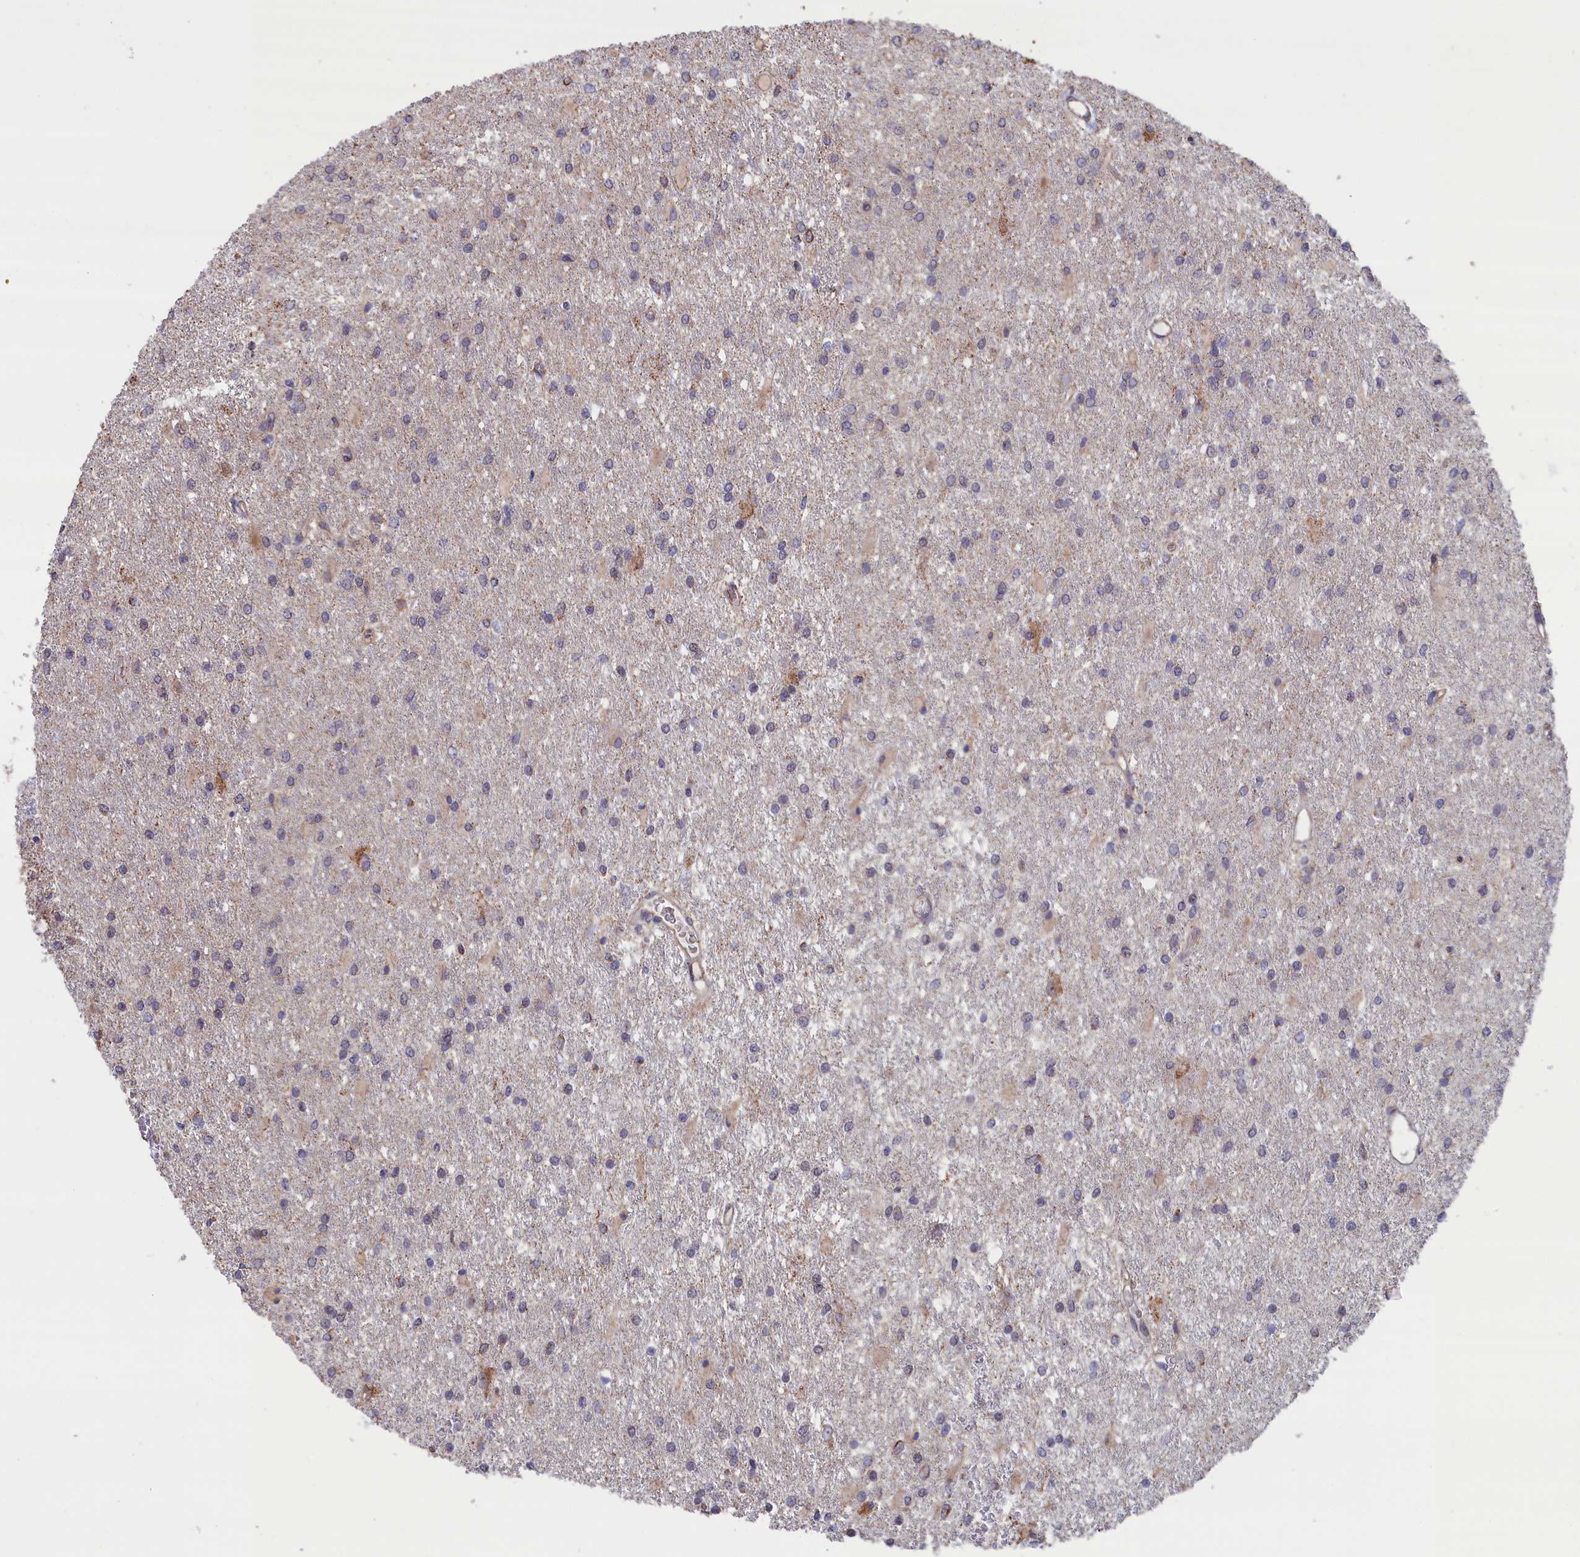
{"staining": {"intensity": "negative", "quantity": "none", "location": "none"}, "tissue": "glioma", "cell_type": "Tumor cells", "image_type": "cancer", "snomed": [{"axis": "morphology", "description": "Glioma, malignant, High grade"}, {"axis": "topography", "description": "Brain"}], "caption": "A high-resolution micrograph shows IHC staining of malignant glioma (high-grade), which demonstrates no significant staining in tumor cells.", "gene": "ZNF816", "patient": {"sex": "female", "age": 50}}